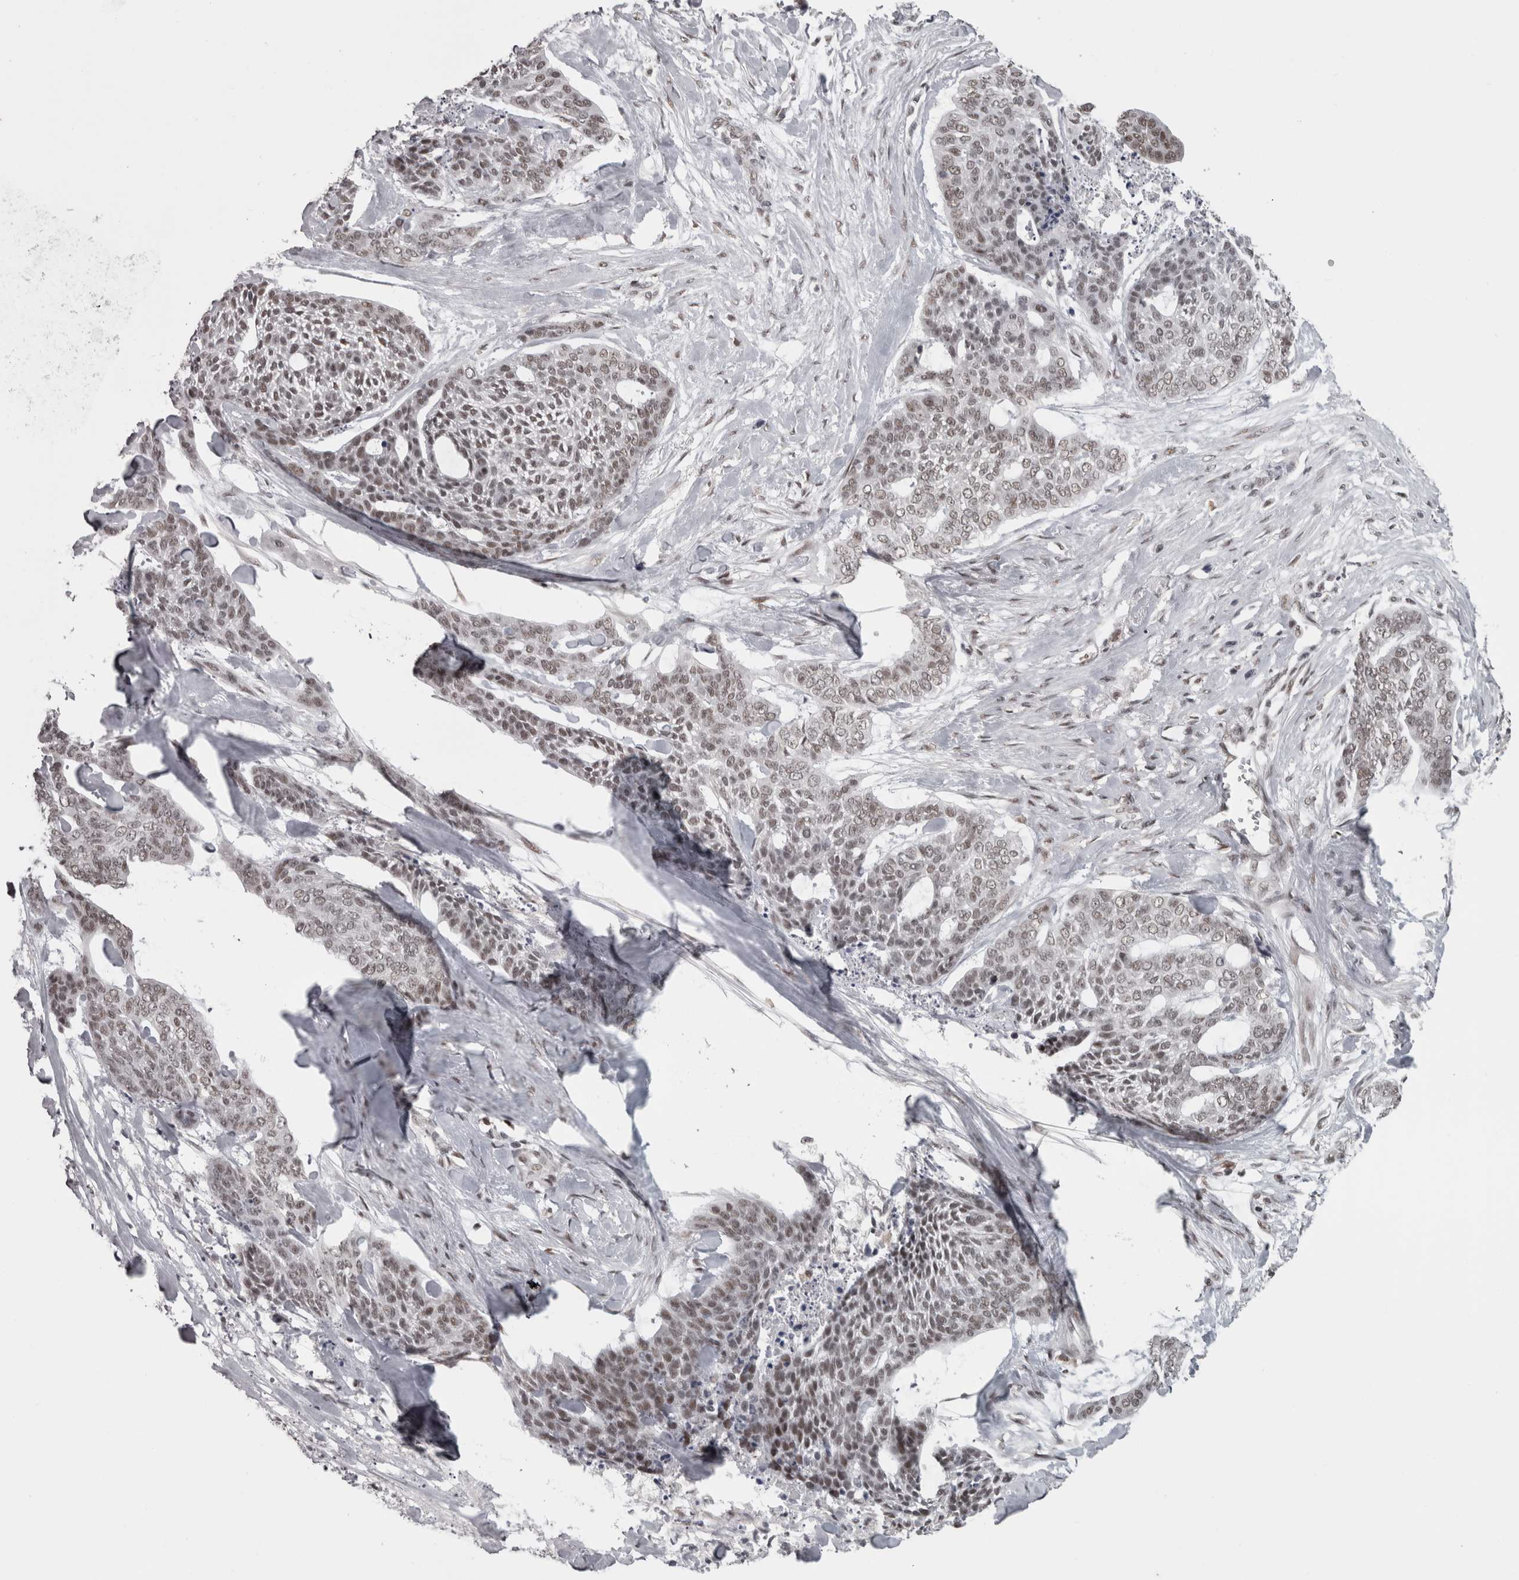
{"staining": {"intensity": "weak", "quantity": ">75%", "location": "nuclear"}, "tissue": "skin cancer", "cell_type": "Tumor cells", "image_type": "cancer", "snomed": [{"axis": "morphology", "description": "Basal cell carcinoma"}, {"axis": "topography", "description": "Skin"}], "caption": "A brown stain shows weak nuclear positivity of a protein in skin basal cell carcinoma tumor cells.", "gene": "MICU3", "patient": {"sex": "female", "age": 64}}